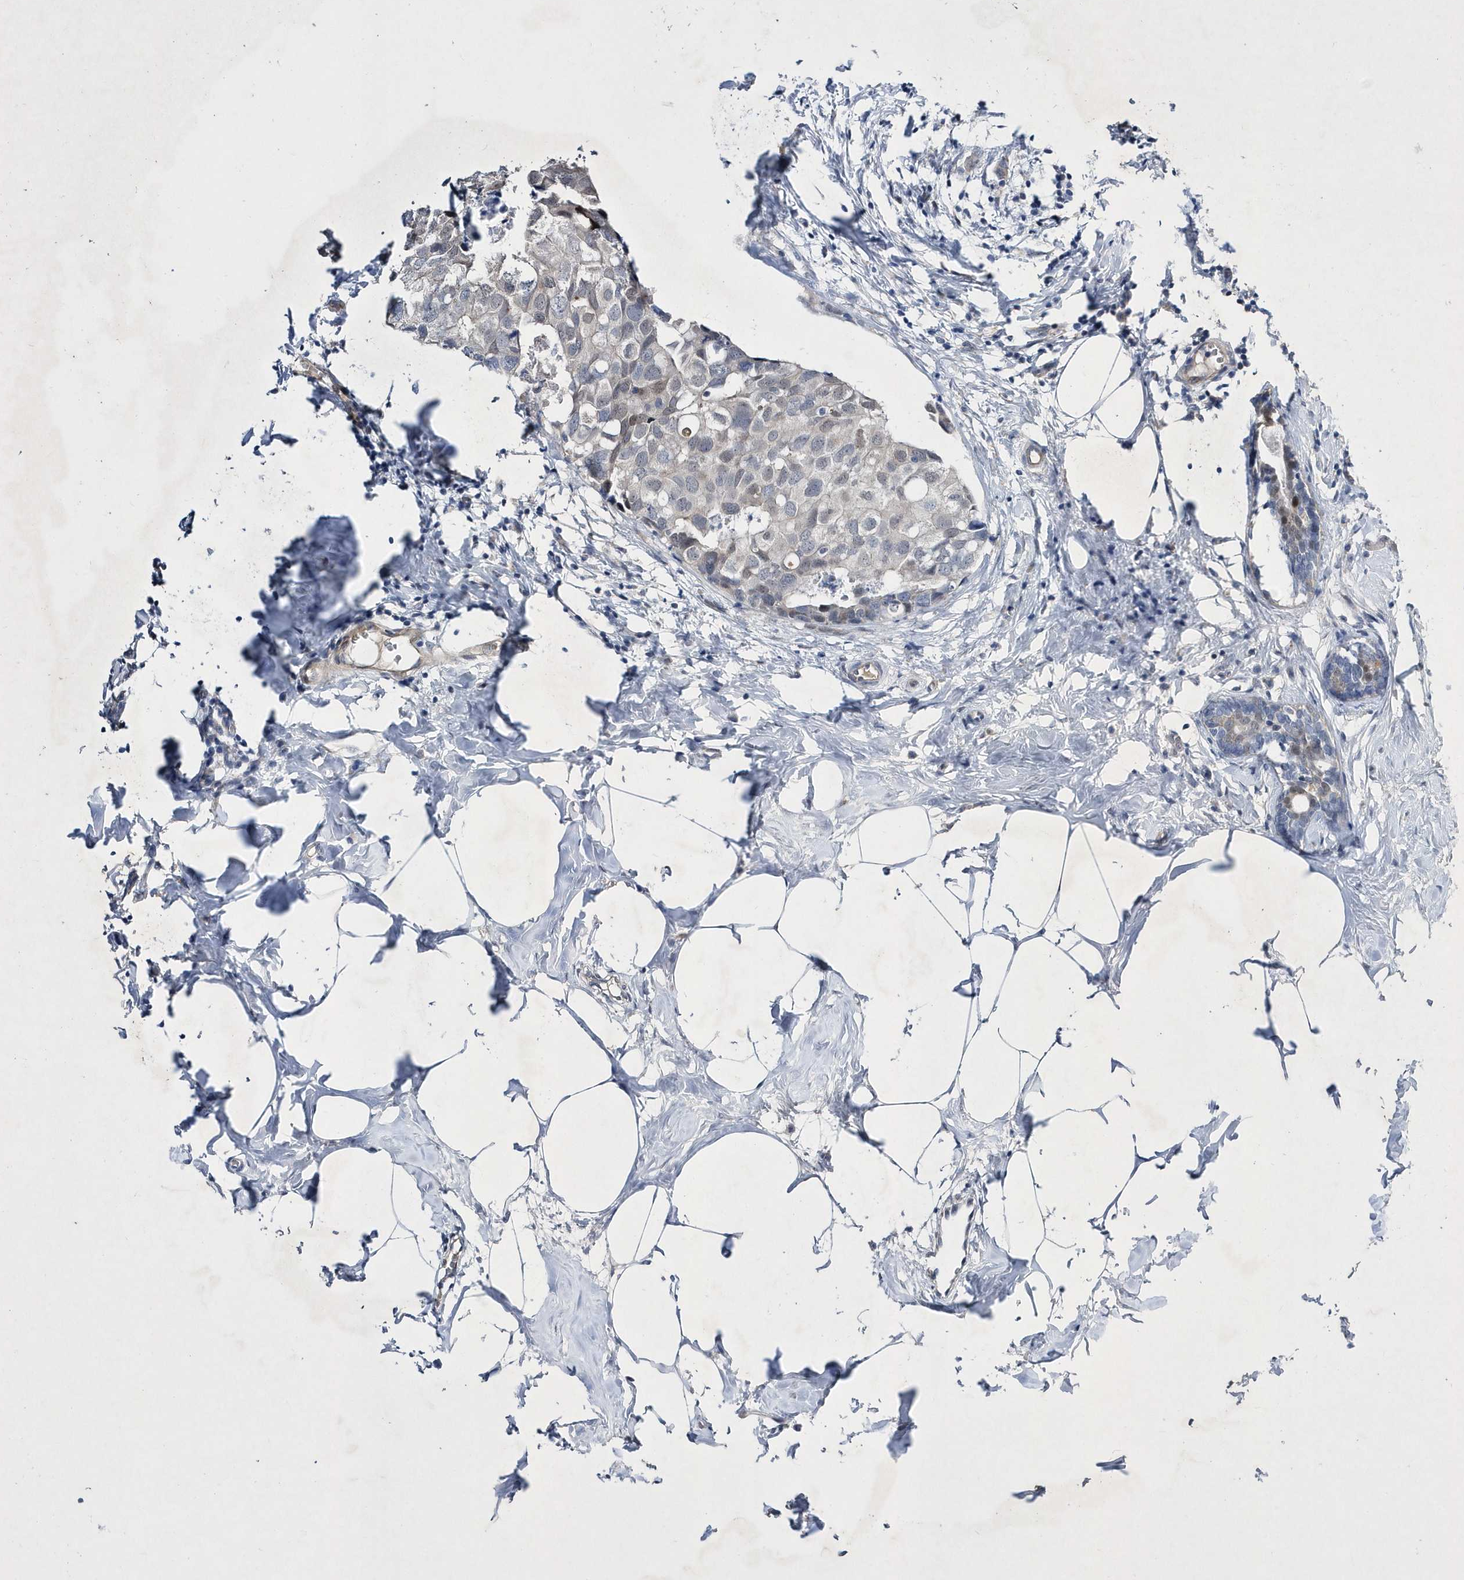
{"staining": {"intensity": "negative", "quantity": "none", "location": "none"}, "tissue": "breast cancer", "cell_type": "Tumor cells", "image_type": "cancer", "snomed": [{"axis": "morphology", "description": "Normal tissue, NOS"}, {"axis": "morphology", "description": "Duct carcinoma"}, {"axis": "topography", "description": "Breast"}], "caption": "A micrograph of breast cancer stained for a protein exhibits no brown staining in tumor cells.", "gene": "ZNF875", "patient": {"sex": "female", "age": 50}}